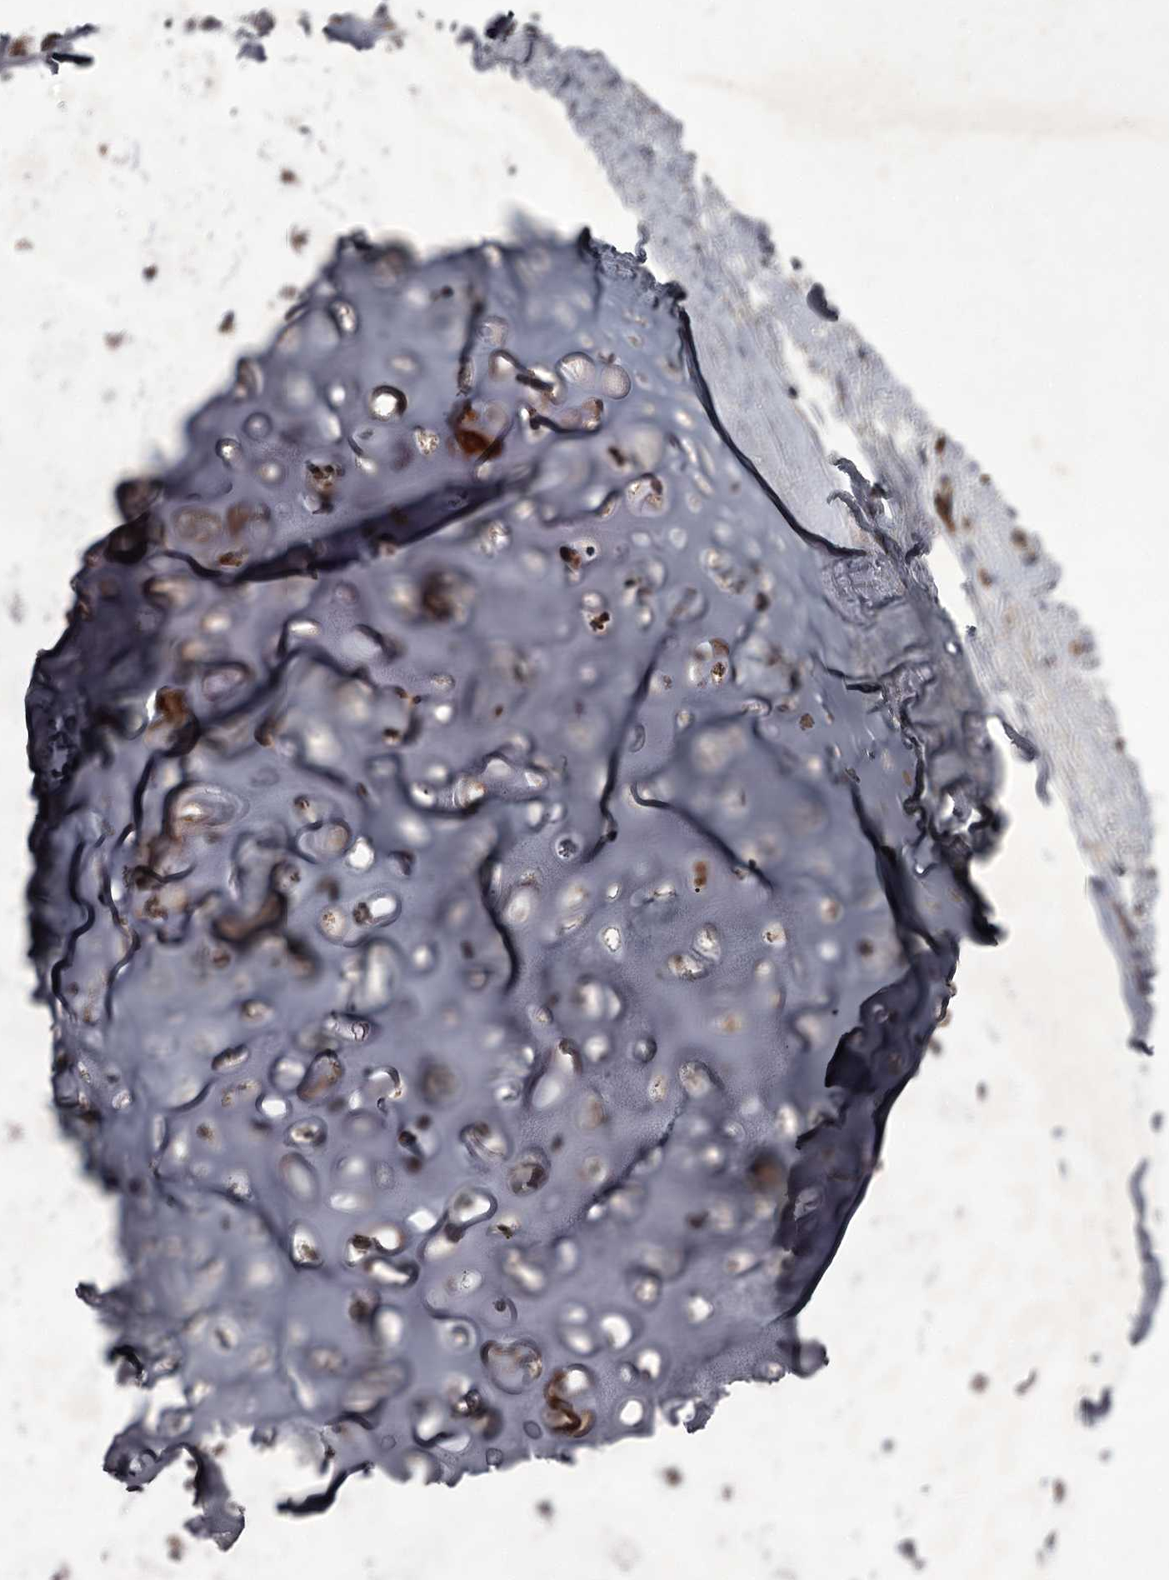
{"staining": {"intensity": "negative", "quantity": "none", "location": "none"}, "tissue": "adipose tissue", "cell_type": "Adipocytes", "image_type": "normal", "snomed": [{"axis": "morphology", "description": "Normal tissue, NOS"}, {"axis": "topography", "description": "Lymph node"}, {"axis": "topography", "description": "Bronchus"}], "caption": "The photomicrograph reveals no staining of adipocytes in unremarkable adipose tissue. The staining is performed using DAB (3,3'-diaminobenzidine) brown chromogen with nuclei counter-stained in using hematoxylin.", "gene": "UNC93B1", "patient": {"sex": "male", "age": 63}}